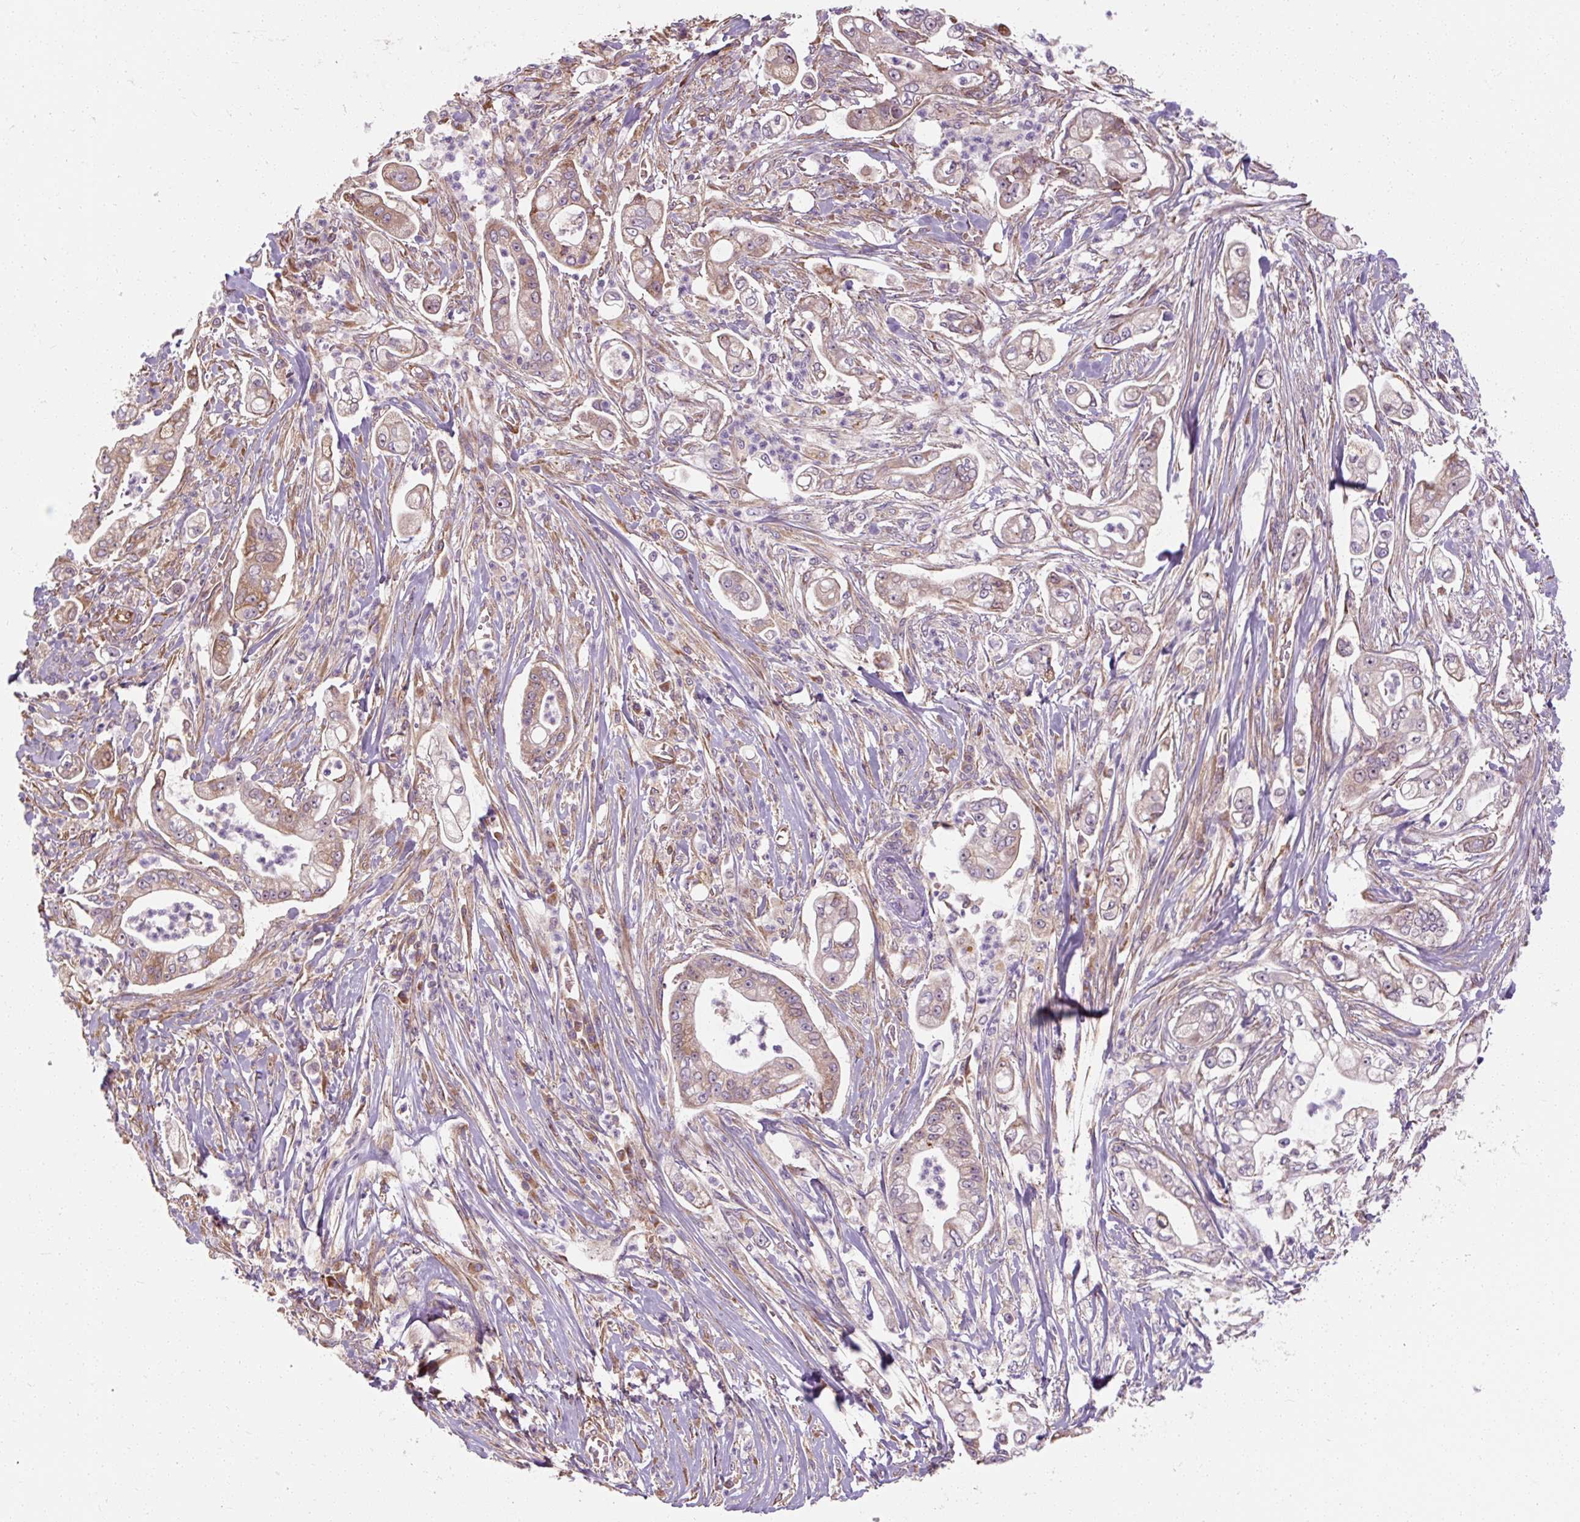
{"staining": {"intensity": "weak", "quantity": "25%-75%", "location": "cytoplasmic/membranous"}, "tissue": "pancreatic cancer", "cell_type": "Tumor cells", "image_type": "cancer", "snomed": [{"axis": "morphology", "description": "Adenocarcinoma, NOS"}, {"axis": "topography", "description": "Pancreas"}], "caption": "About 25%-75% of tumor cells in pancreatic adenocarcinoma exhibit weak cytoplasmic/membranous protein staining as visualized by brown immunohistochemical staining.", "gene": "TBC1D4", "patient": {"sex": "female", "age": 69}}